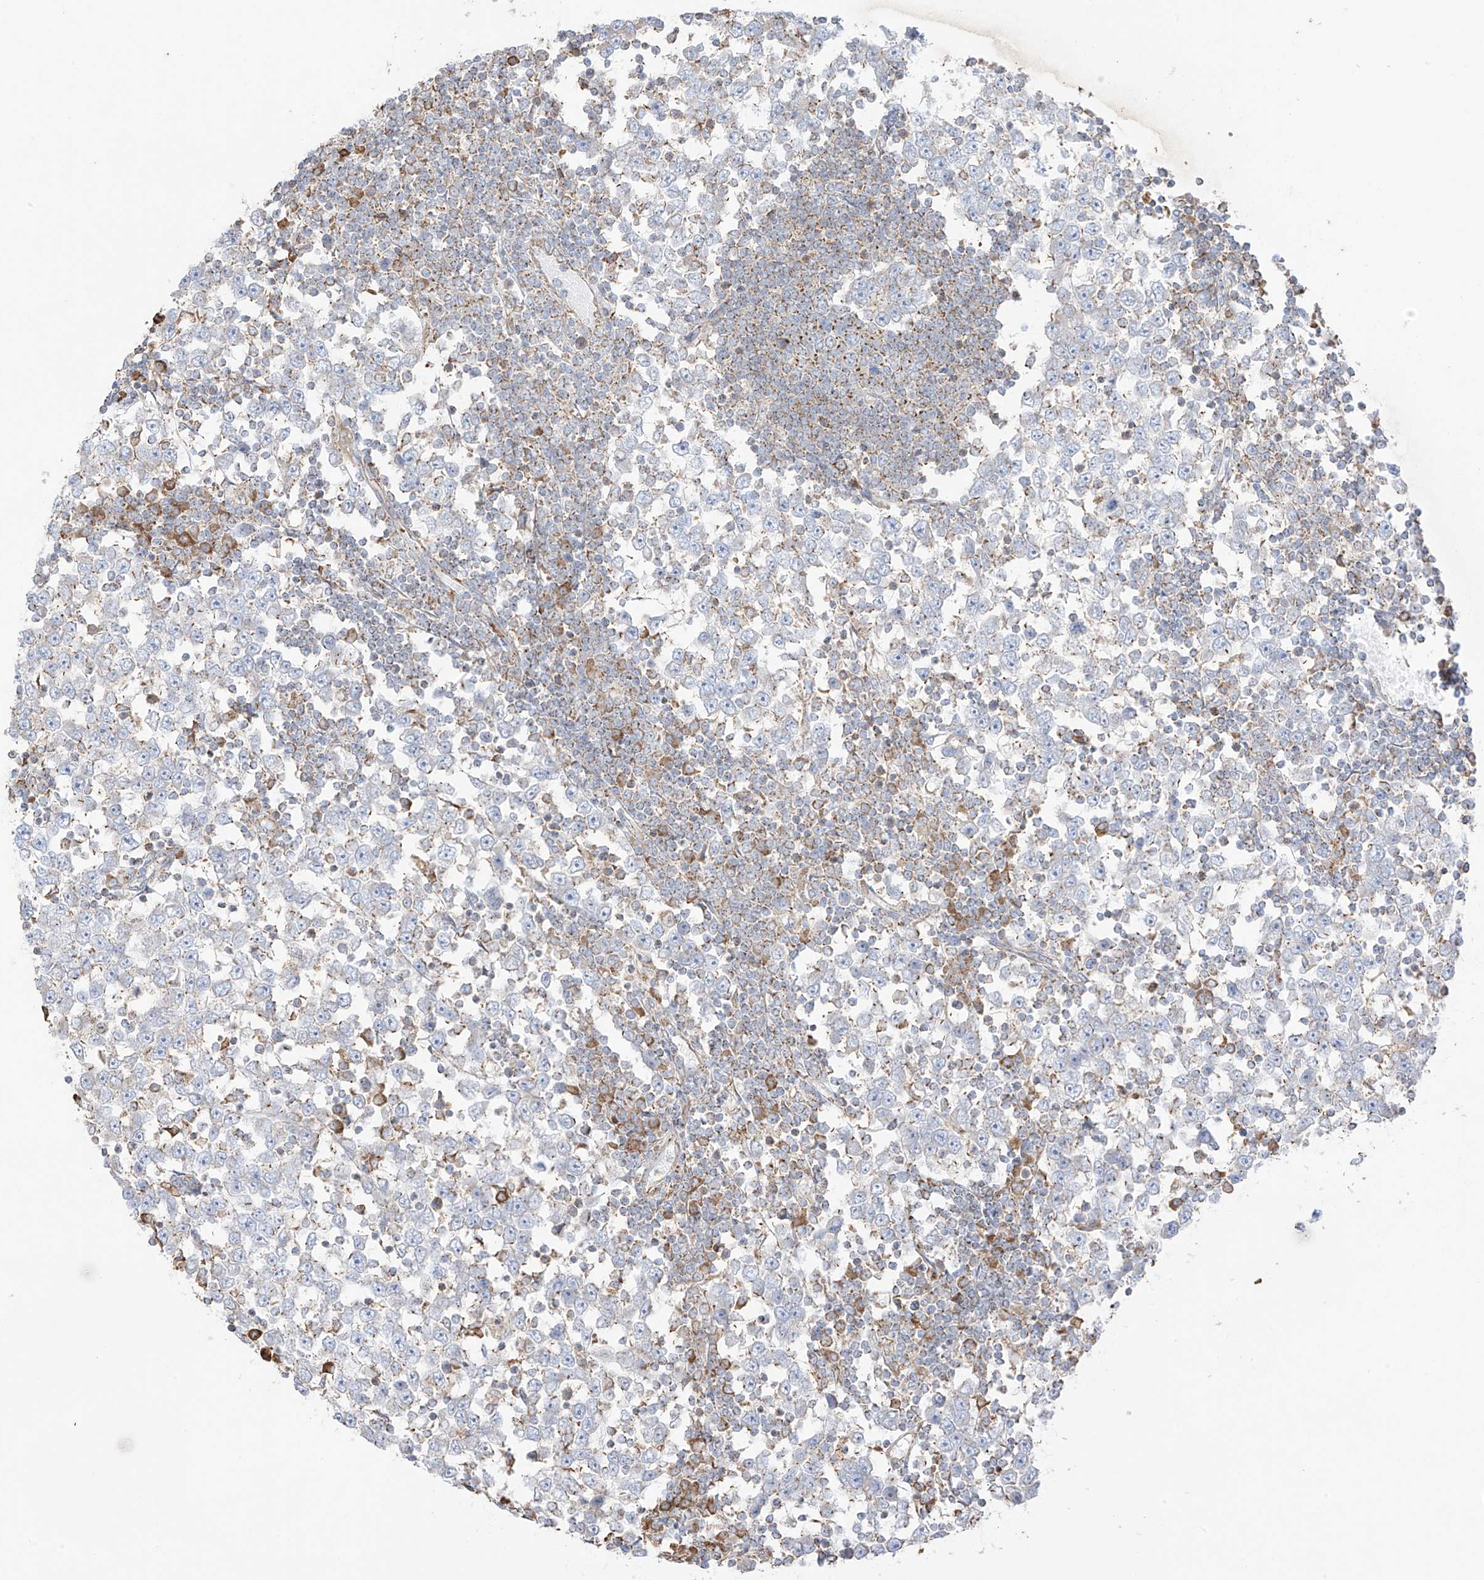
{"staining": {"intensity": "negative", "quantity": "none", "location": "none"}, "tissue": "testis cancer", "cell_type": "Tumor cells", "image_type": "cancer", "snomed": [{"axis": "morphology", "description": "Seminoma, NOS"}, {"axis": "topography", "description": "Testis"}], "caption": "Testis cancer (seminoma) was stained to show a protein in brown. There is no significant expression in tumor cells. (Immunohistochemistry, brightfield microscopy, high magnification).", "gene": "XKR3", "patient": {"sex": "male", "age": 65}}